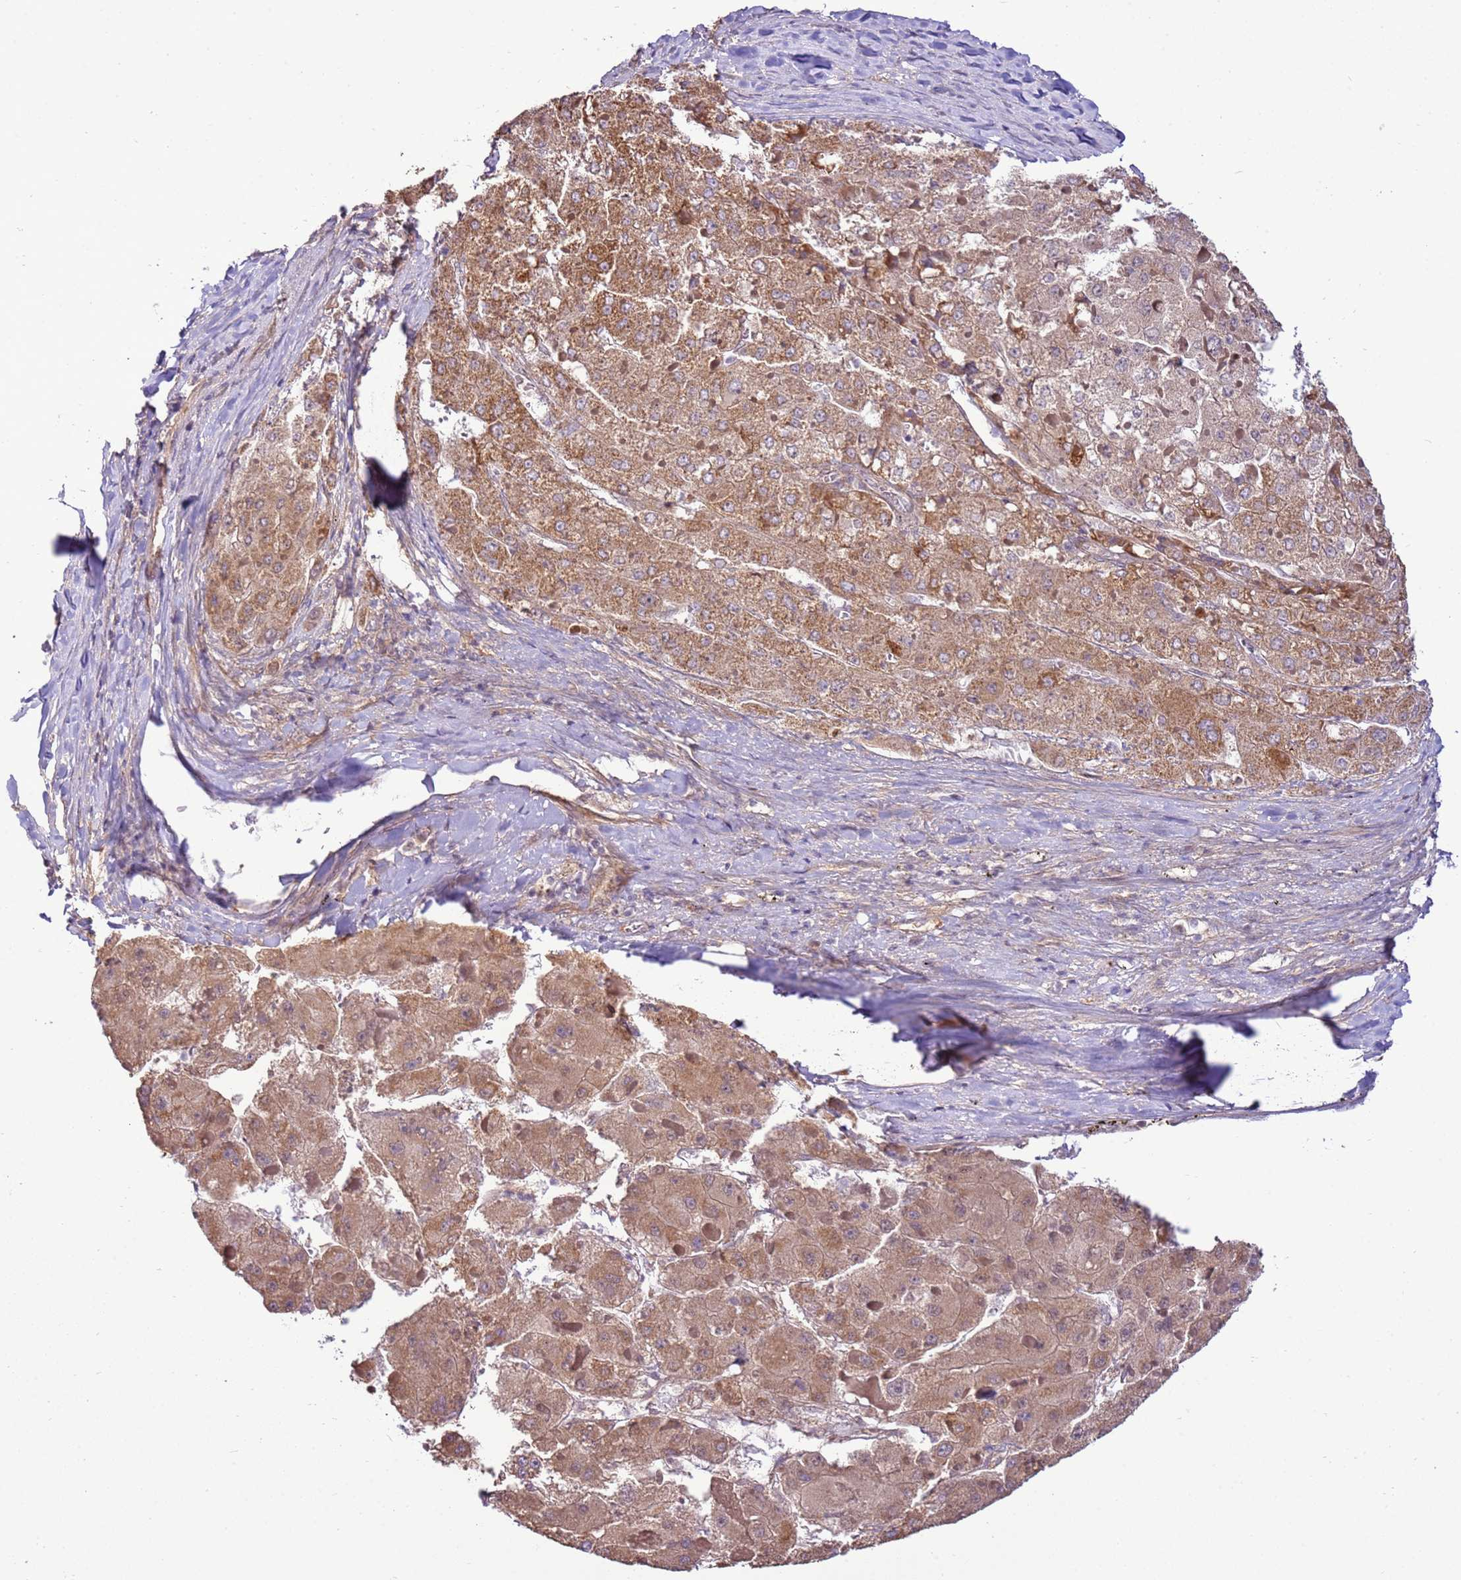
{"staining": {"intensity": "moderate", "quantity": ">75%", "location": "cytoplasmic/membranous"}, "tissue": "liver cancer", "cell_type": "Tumor cells", "image_type": "cancer", "snomed": [{"axis": "morphology", "description": "Carcinoma, Hepatocellular, NOS"}, {"axis": "topography", "description": "Liver"}], "caption": "Liver cancer stained with immunohistochemistry (IHC) demonstrates moderate cytoplasmic/membranous expression in approximately >75% of tumor cells.", "gene": "SCARA3", "patient": {"sex": "female", "age": 73}}